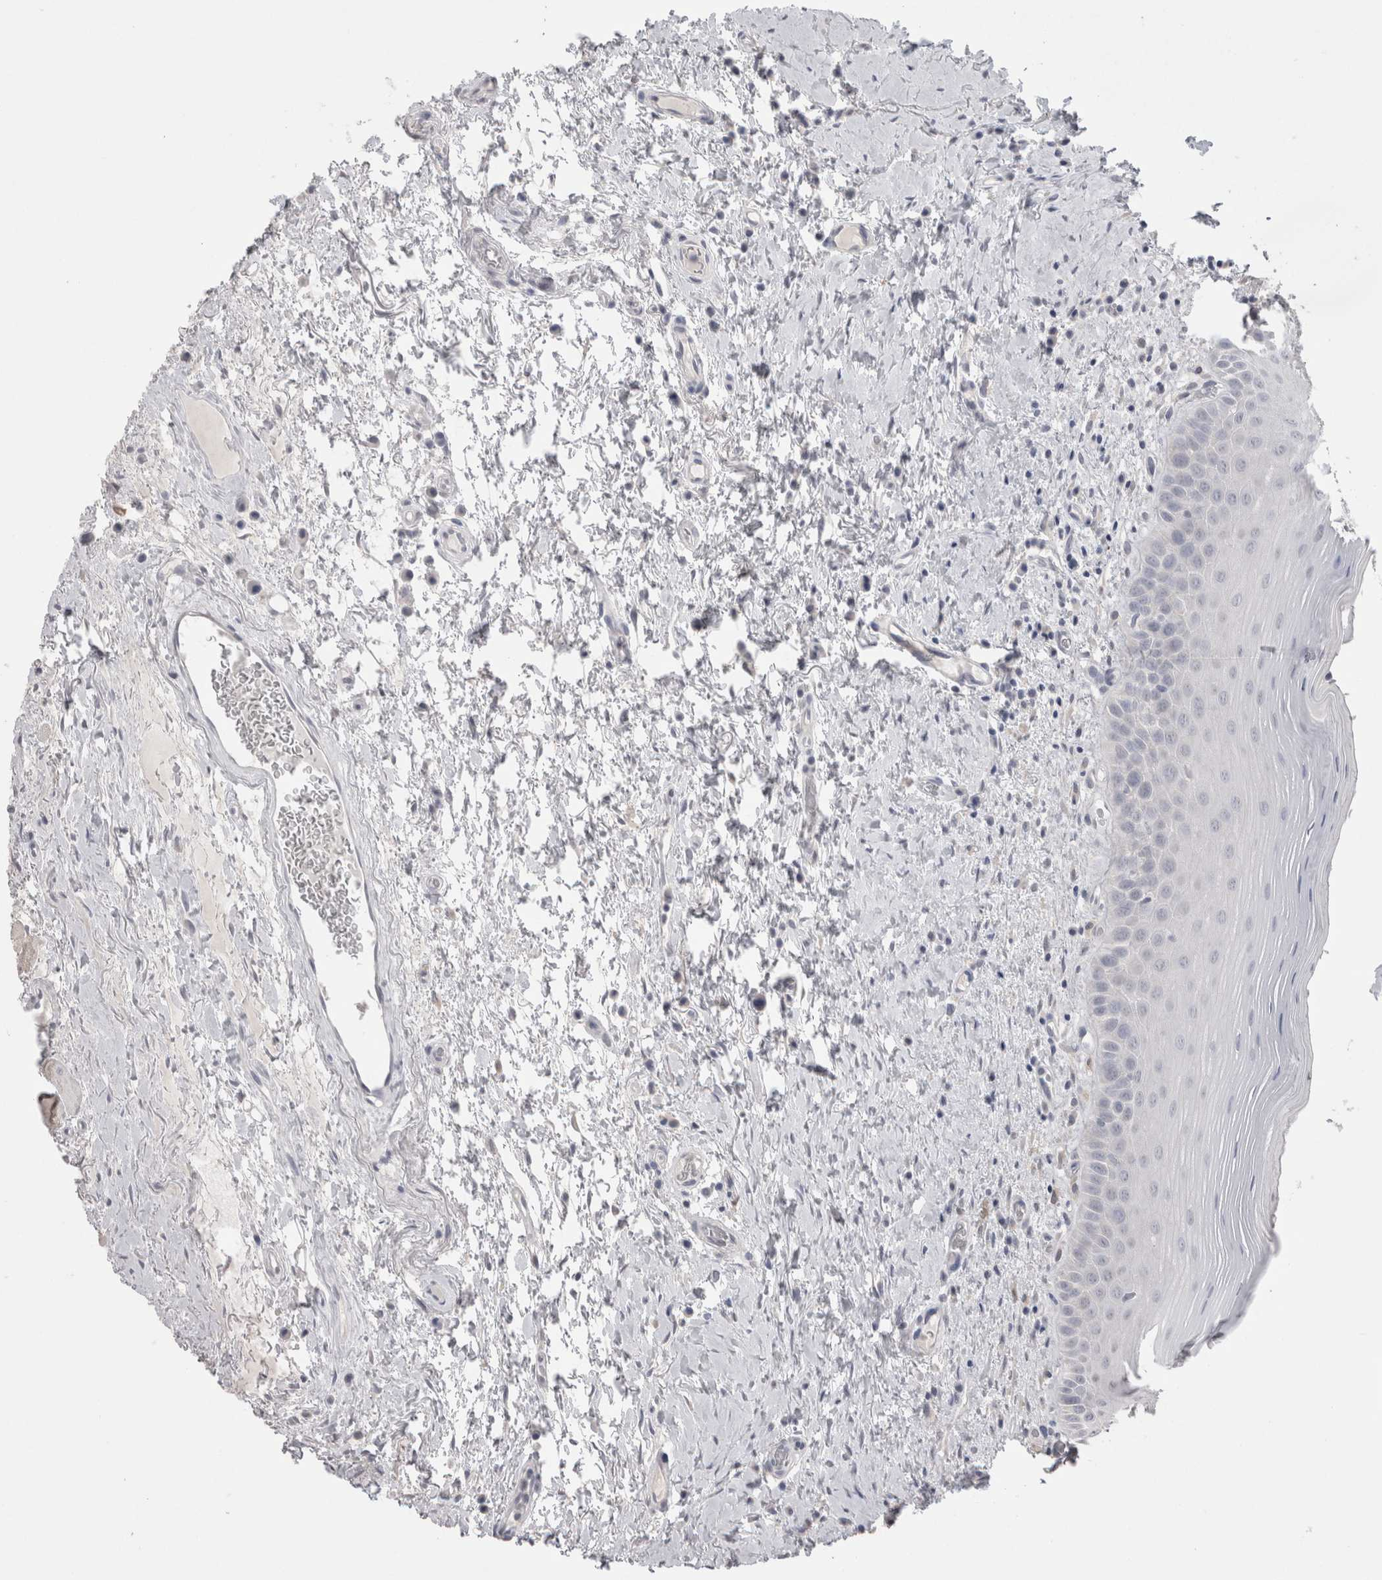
{"staining": {"intensity": "negative", "quantity": "none", "location": "none"}, "tissue": "oral mucosa", "cell_type": "Squamous epithelial cells", "image_type": "normal", "snomed": [{"axis": "morphology", "description": "Normal tissue, NOS"}, {"axis": "topography", "description": "Oral tissue"}], "caption": "Immunohistochemistry (IHC) photomicrograph of benign oral mucosa stained for a protein (brown), which displays no positivity in squamous epithelial cells.", "gene": "SUCNR1", "patient": {"sex": "male", "age": 82}}